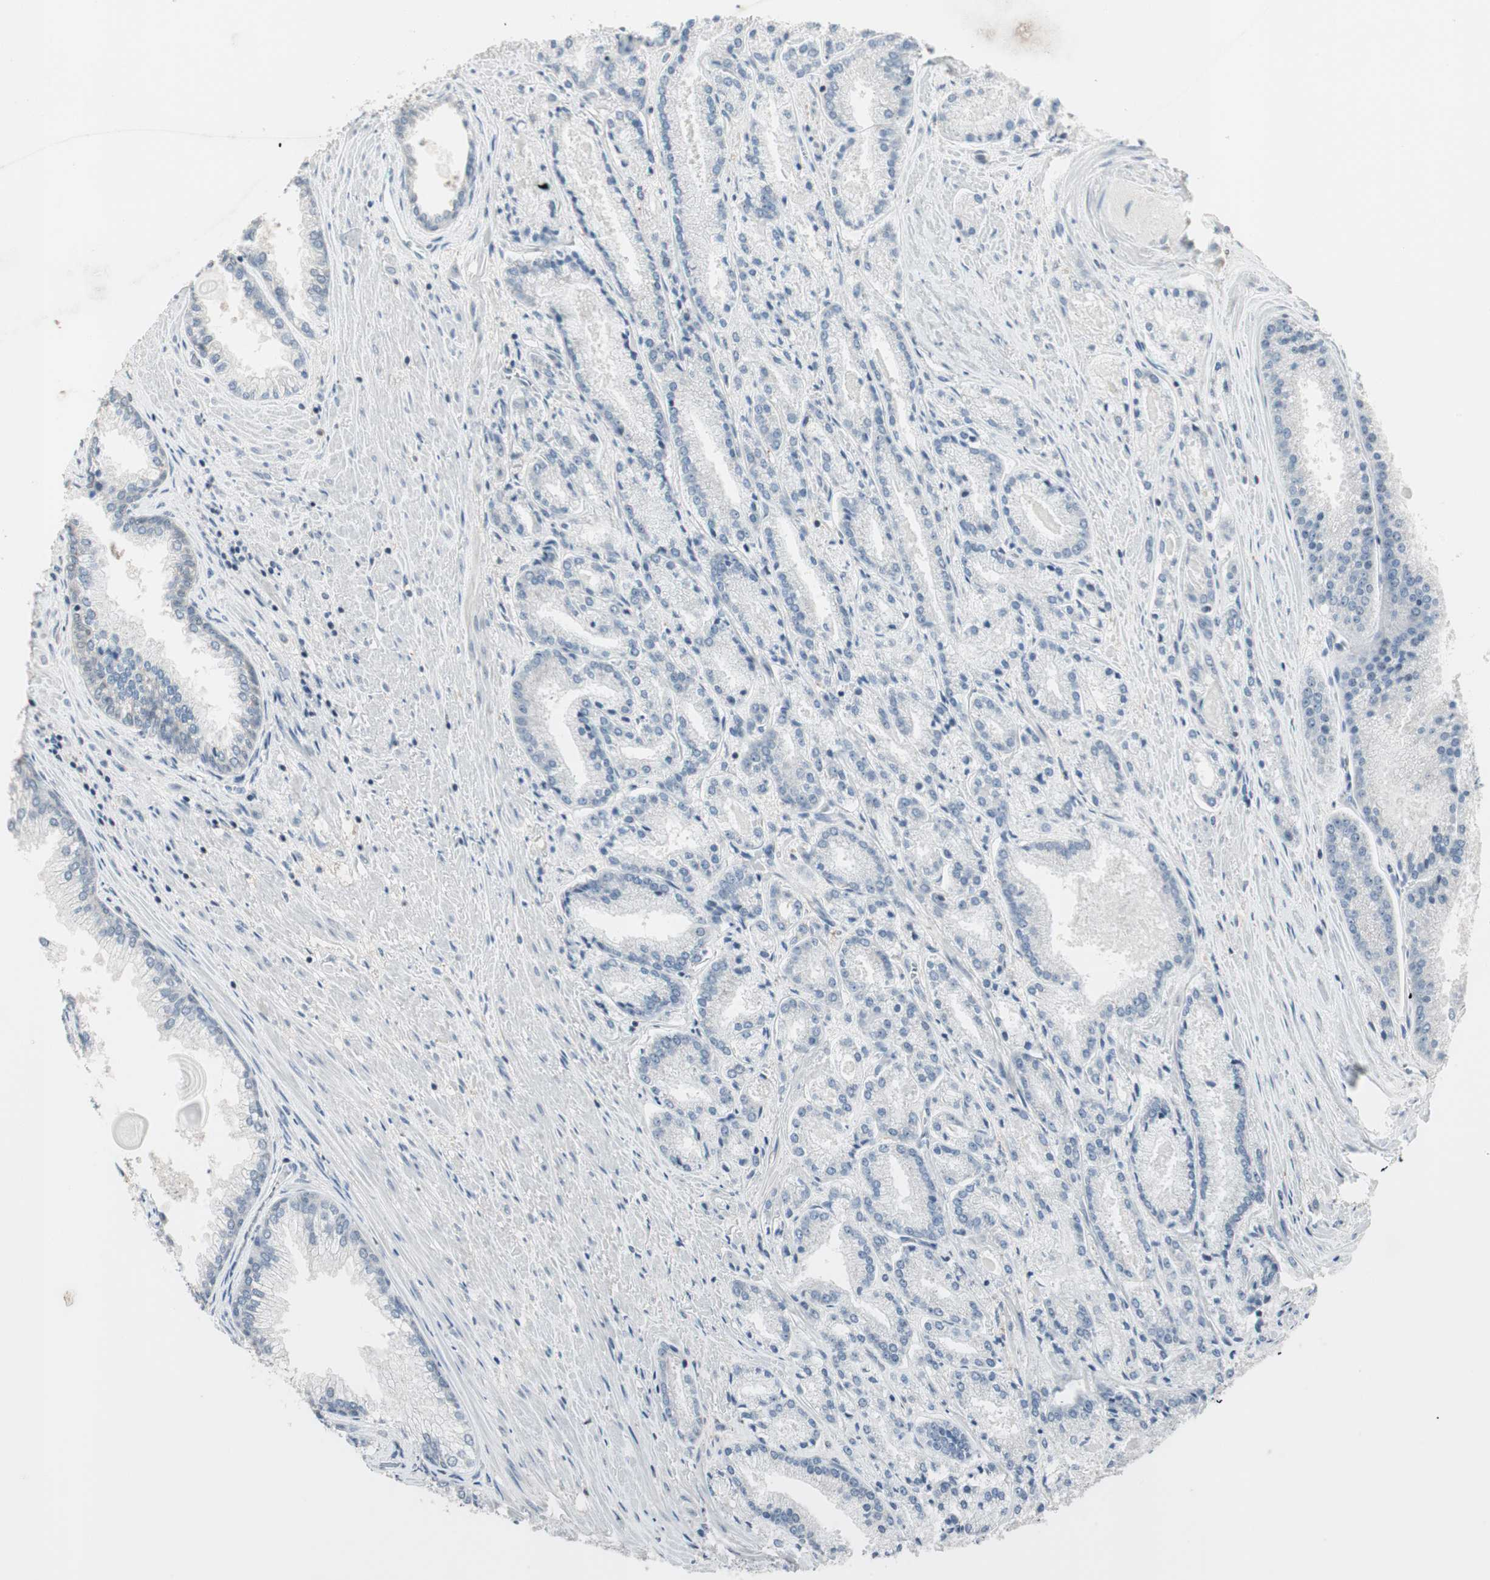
{"staining": {"intensity": "negative", "quantity": "none", "location": "none"}, "tissue": "prostate cancer", "cell_type": "Tumor cells", "image_type": "cancer", "snomed": [{"axis": "morphology", "description": "Adenocarcinoma, Low grade"}, {"axis": "topography", "description": "Prostate"}], "caption": "A high-resolution micrograph shows IHC staining of prostate cancer (adenocarcinoma (low-grade)), which reveals no significant positivity in tumor cells.", "gene": "PDZK1", "patient": {"sex": "male", "age": 59}}